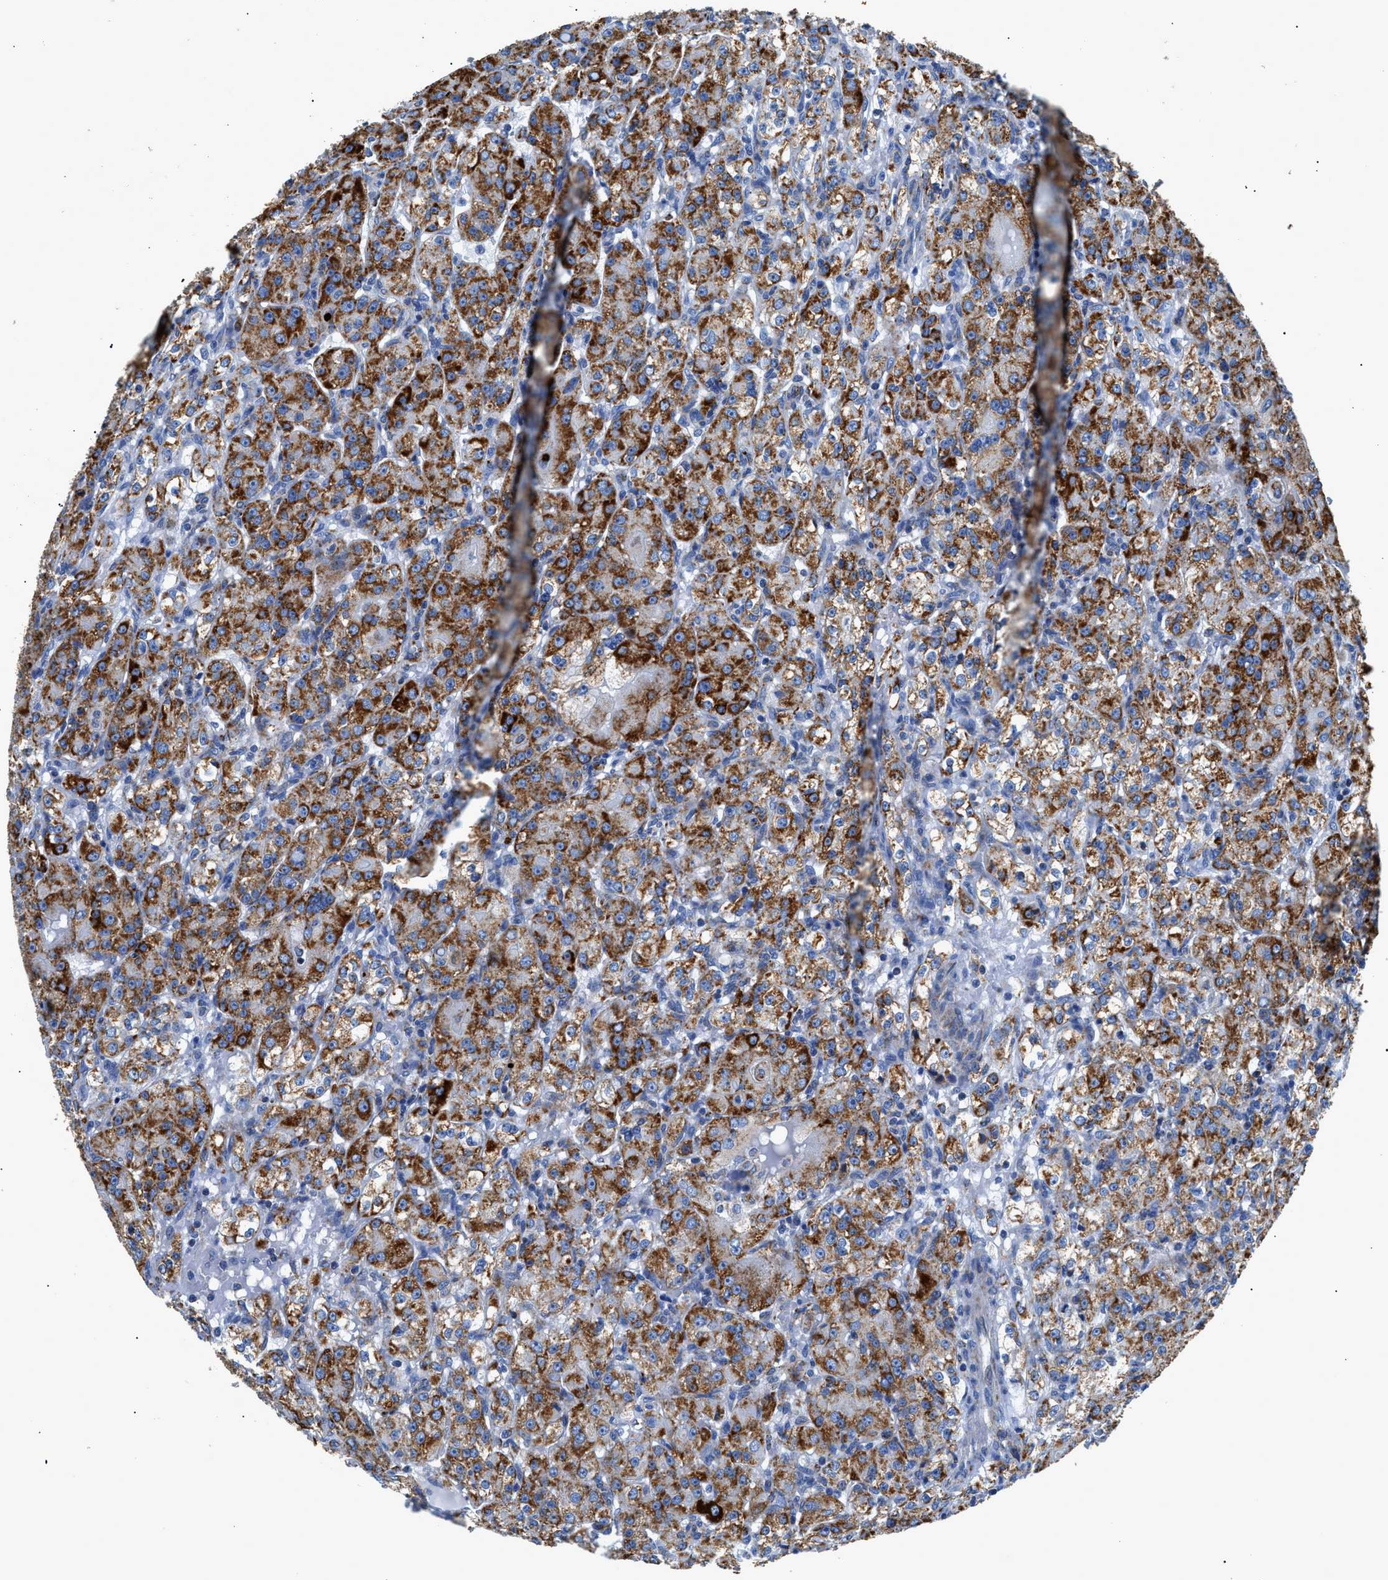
{"staining": {"intensity": "strong", "quantity": ">75%", "location": "cytoplasmic/membranous"}, "tissue": "renal cancer", "cell_type": "Tumor cells", "image_type": "cancer", "snomed": [{"axis": "morphology", "description": "Normal tissue, NOS"}, {"axis": "morphology", "description": "Adenocarcinoma, NOS"}, {"axis": "topography", "description": "Kidney"}], "caption": "Human renal adenocarcinoma stained with a brown dye exhibits strong cytoplasmic/membranous positive positivity in approximately >75% of tumor cells.", "gene": "ZDHHC3", "patient": {"sex": "male", "age": 61}}